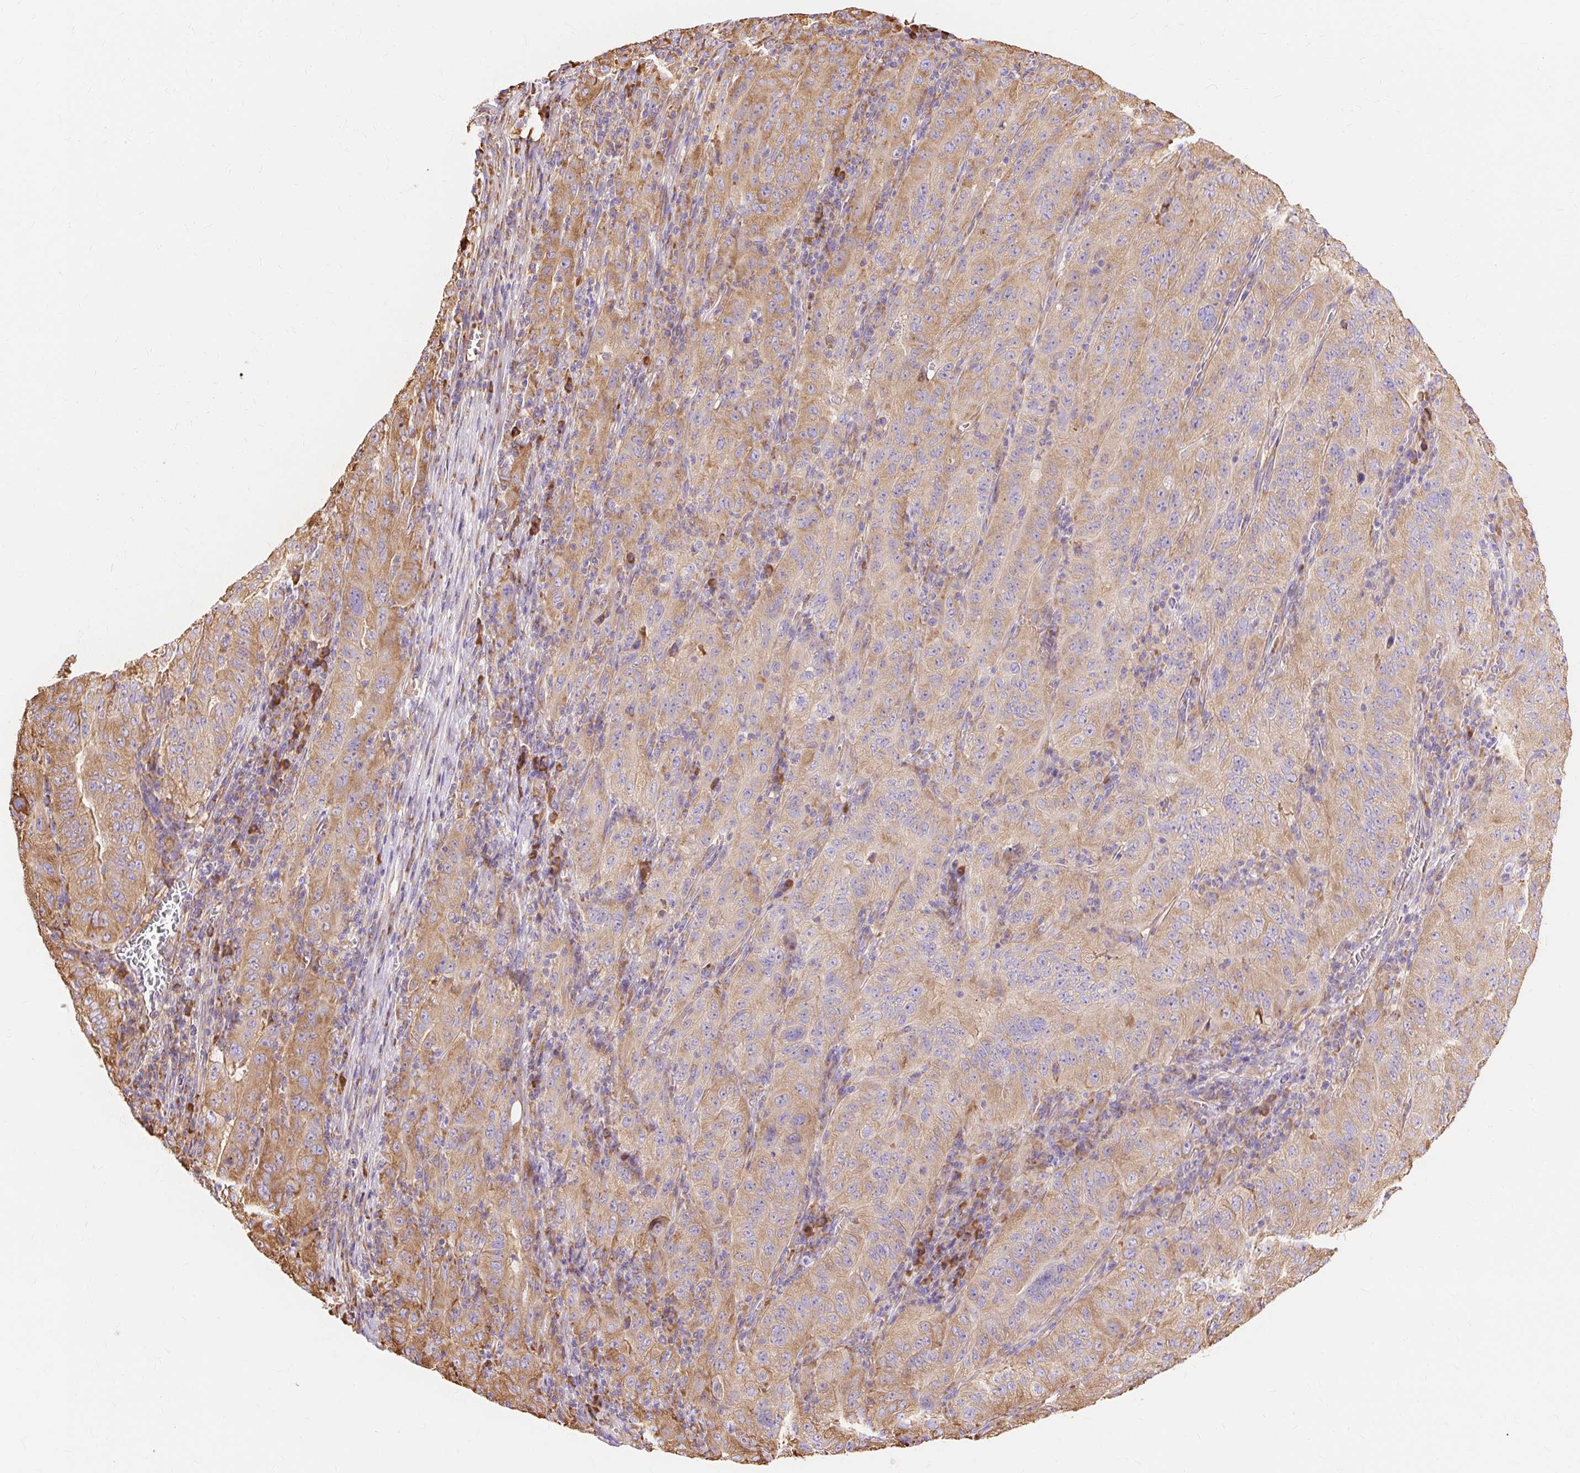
{"staining": {"intensity": "moderate", "quantity": "25%-75%", "location": "cytoplasmic/membranous"}, "tissue": "pancreatic cancer", "cell_type": "Tumor cells", "image_type": "cancer", "snomed": [{"axis": "morphology", "description": "Adenocarcinoma, NOS"}, {"axis": "topography", "description": "Pancreas"}], "caption": "Immunohistochemical staining of human pancreatic cancer (adenocarcinoma) displays medium levels of moderate cytoplasmic/membranous protein expression in approximately 25%-75% of tumor cells.", "gene": "RPS17", "patient": {"sex": "male", "age": 63}}